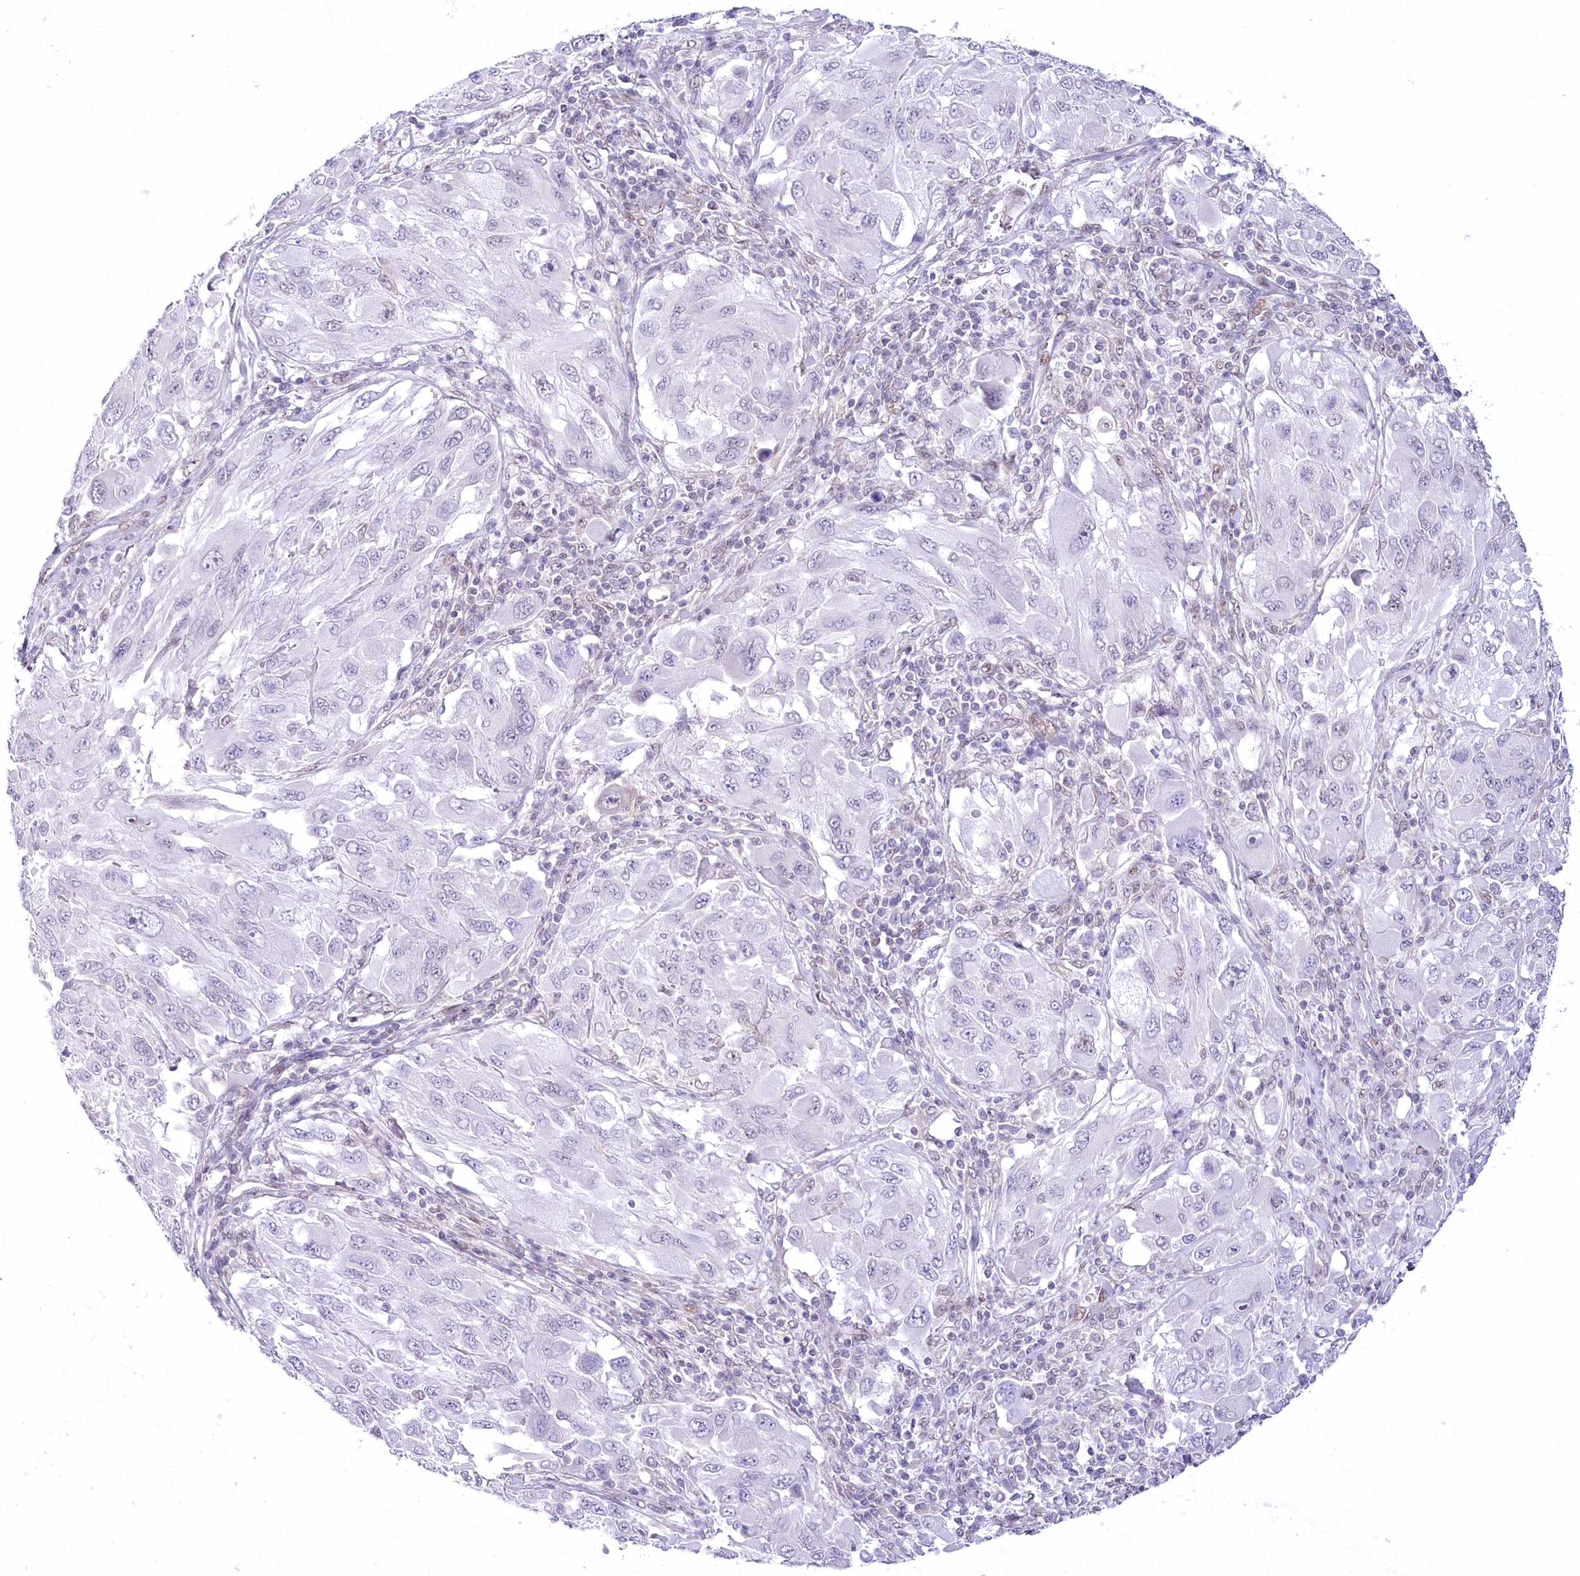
{"staining": {"intensity": "negative", "quantity": "none", "location": "none"}, "tissue": "melanoma", "cell_type": "Tumor cells", "image_type": "cancer", "snomed": [{"axis": "morphology", "description": "Malignant melanoma, NOS"}, {"axis": "topography", "description": "Skin"}], "caption": "DAB immunohistochemical staining of malignant melanoma displays no significant expression in tumor cells. Brightfield microscopy of immunohistochemistry stained with DAB (brown) and hematoxylin (blue), captured at high magnification.", "gene": "HNRNPA0", "patient": {"sex": "female", "age": 91}}